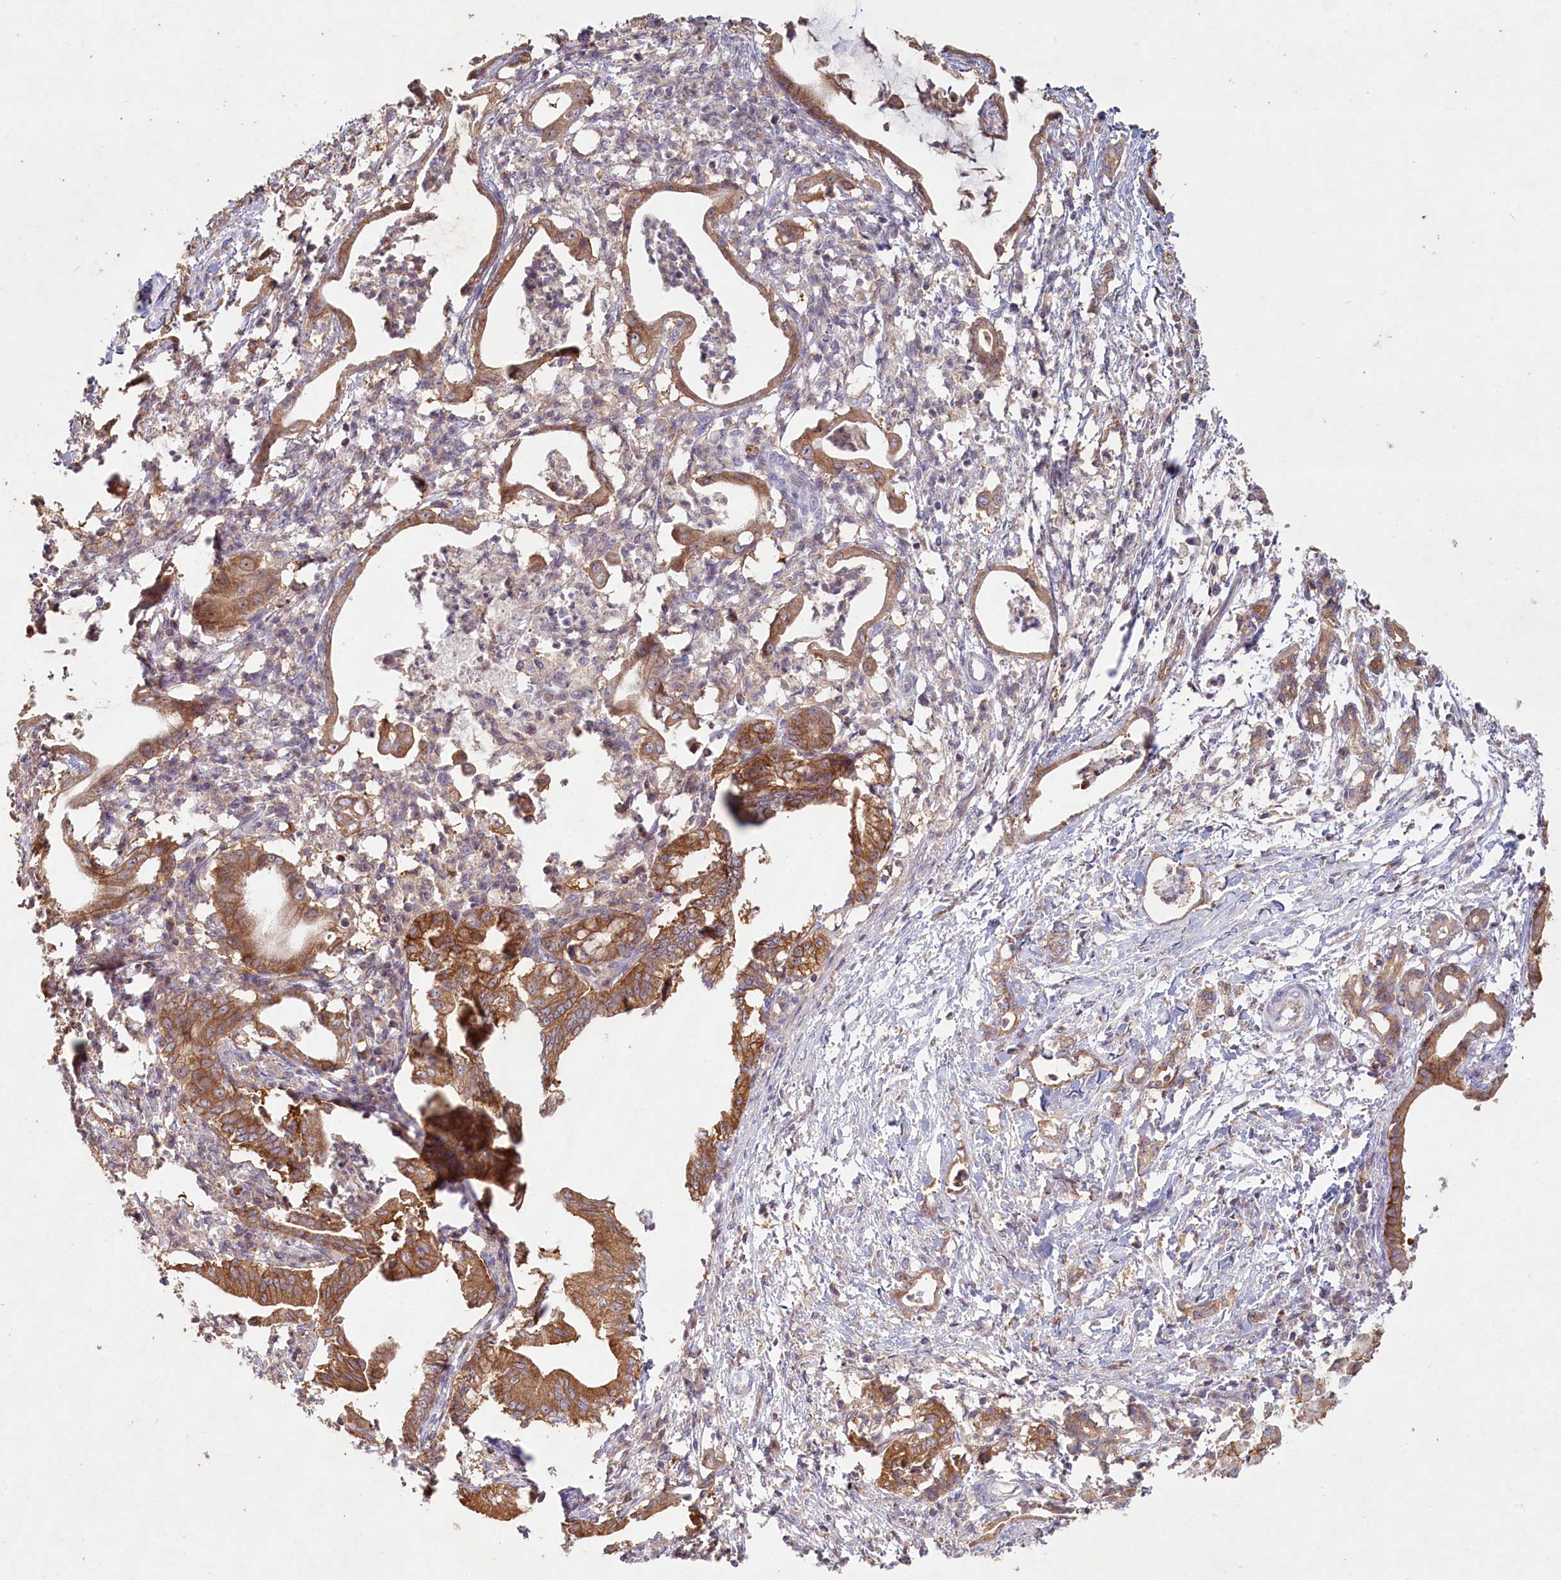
{"staining": {"intensity": "moderate", "quantity": ">75%", "location": "cytoplasmic/membranous"}, "tissue": "pancreatic cancer", "cell_type": "Tumor cells", "image_type": "cancer", "snomed": [{"axis": "morphology", "description": "Adenocarcinoma, NOS"}, {"axis": "topography", "description": "Pancreas"}], "caption": "Immunohistochemical staining of adenocarcinoma (pancreatic) demonstrates moderate cytoplasmic/membranous protein positivity in about >75% of tumor cells.", "gene": "HAL", "patient": {"sex": "female", "age": 55}}